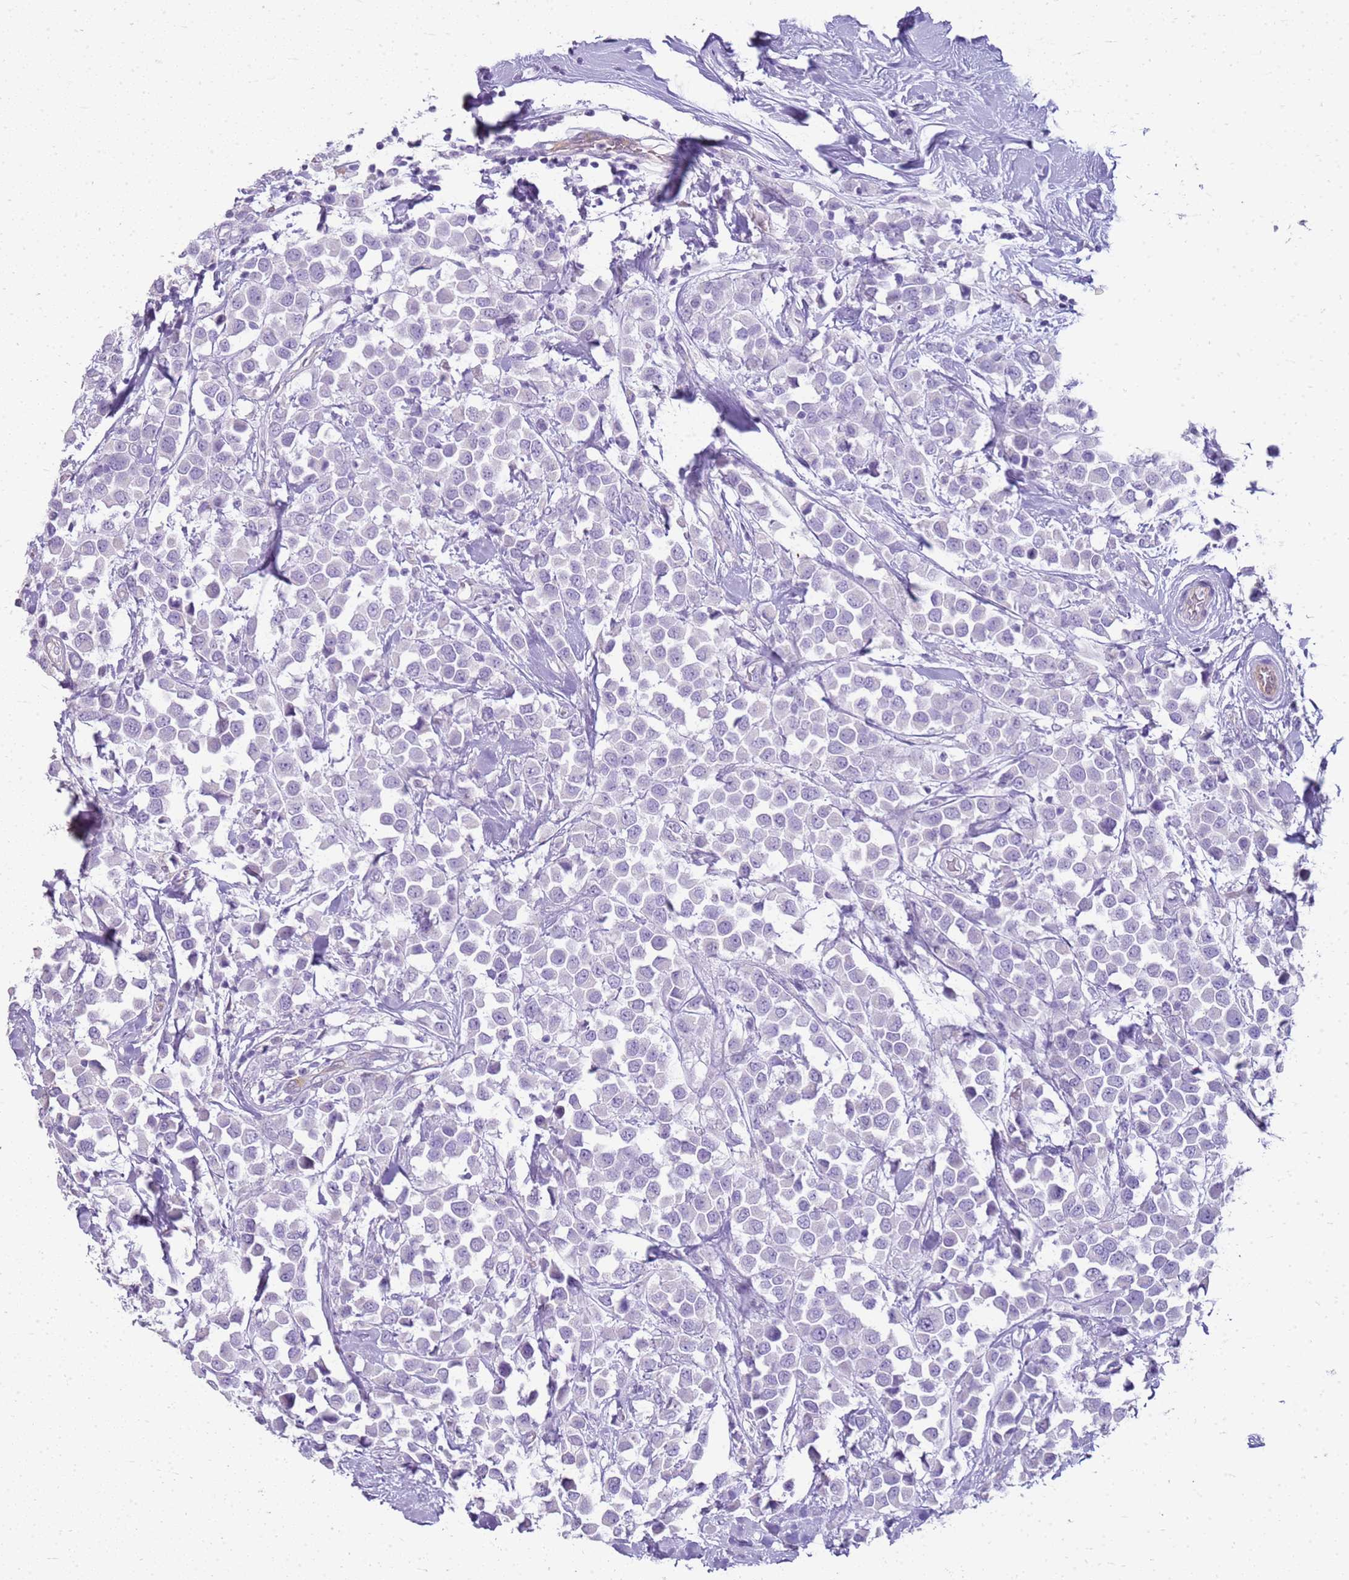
{"staining": {"intensity": "negative", "quantity": "none", "location": "none"}, "tissue": "breast cancer", "cell_type": "Tumor cells", "image_type": "cancer", "snomed": [{"axis": "morphology", "description": "Duct carcinoma"}, {"axis": "topography", "description": "Breast"}], "caption": "An image of infiltrating ductal carcinoma (breast) stained for a protein exhibits no brown staining in tumor cells.", "gene": "SULT1E1", "patient": {"sex": "female", "age": 61}}